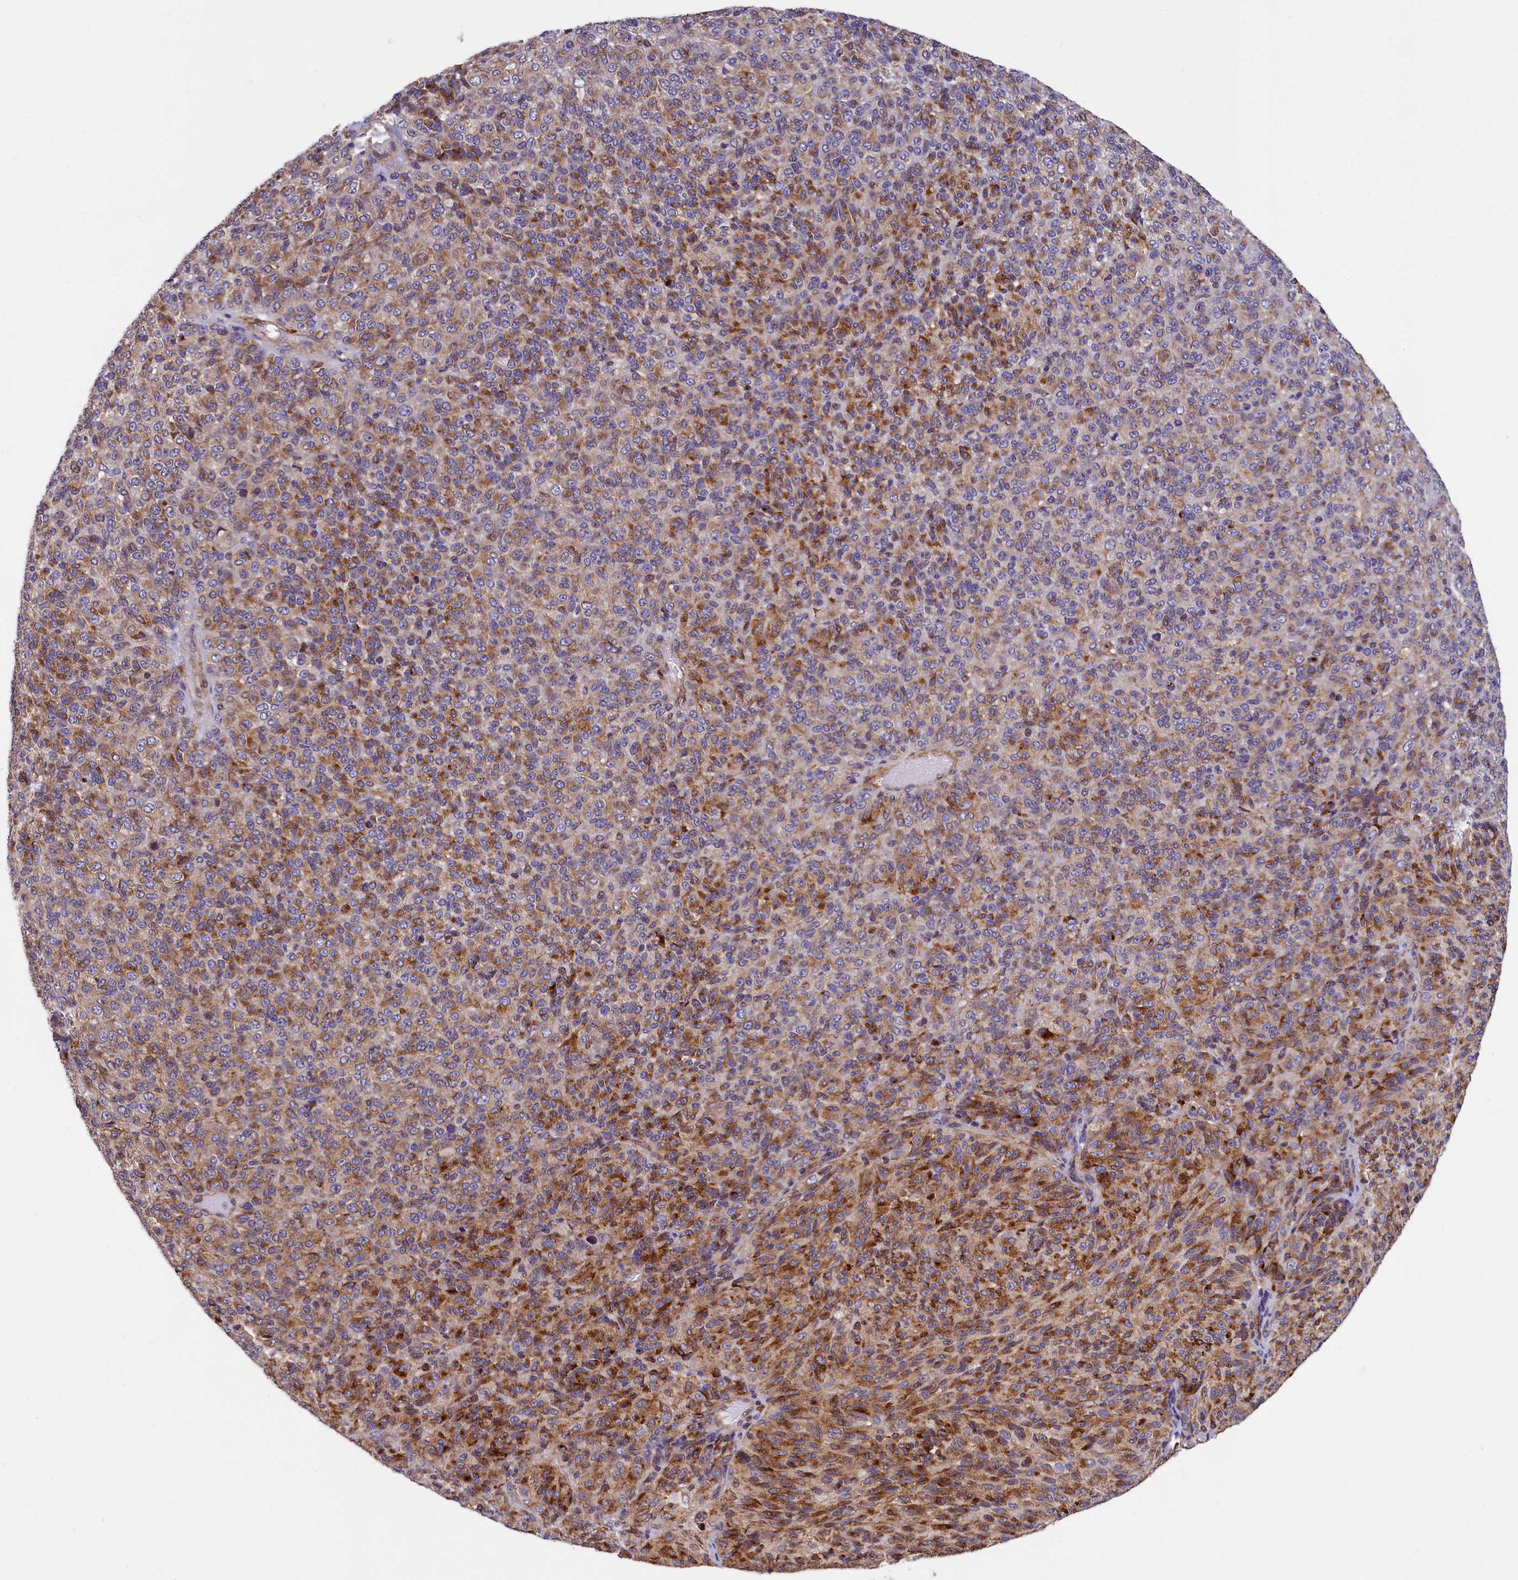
{"staining": {"intensity": "moderate", "quantity": ">75%", "location": "cytoplasmic/membranous"}, "tissue": "melanoma", "cell_type": "Tumor cells", "image_type": "cancer", "snomed": [{"axis": "morphology", "description": "Malignant melanoma, Metastatic site"}, {"axis": "topography", "description": "Brain"}], "caption": "Brown immunohistochemical staining in human malignant melanoma (metastatic site) shows moderate cytoplasmic/membranous positivity in about >75% of tumor cells. The staining was performed using DAB to visualize the protein expression in brown, while the nuclei were stained in blue with hematoxylin (Magnification: 20x).", "gene": "ZNF2", "patient": {"sex": "female", "age": 56}}